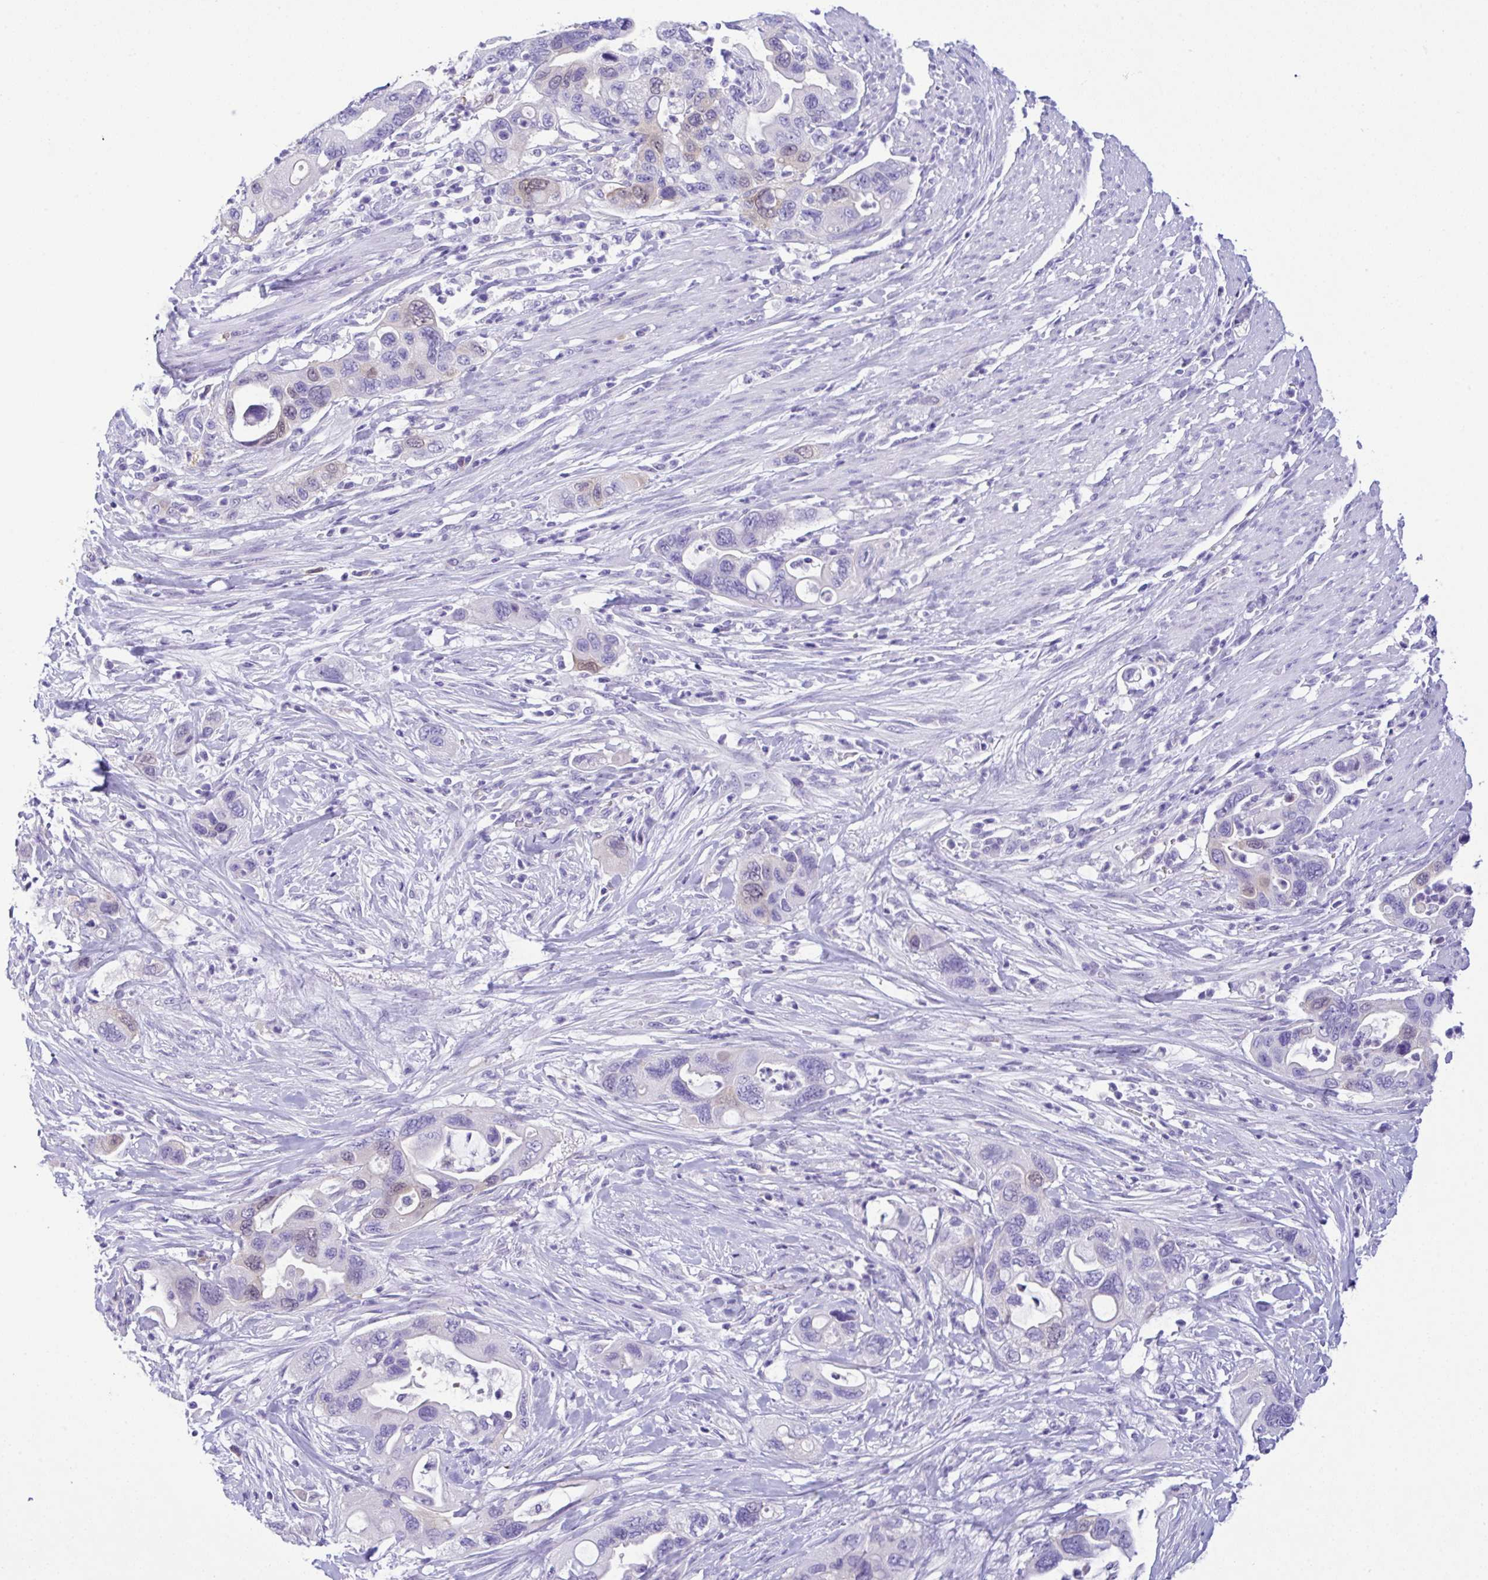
{"staining": {"intensity": "negative", "quantity": "none", "location": "none"}, "tissue": "pancreatic cancer", "cell_type": "Tumor cells", "image_type": "cancer", "snomed": [{"axis": "morphology", "description": "Adenocarcinoma, NOS"}, {"axis": "topography", "description": "Pancreas"}], "caption": "Tumor cells are negative for brown protein staining in pancreatic cancer (adenocarcinoma). The staining is performed using DAB (3,3'-diaminobenzidine) brown chromogen with nuclei counter-stained in using hematoxylin.", "gene": "RRM2", "patient": {"sex": "female", "age": 71}}